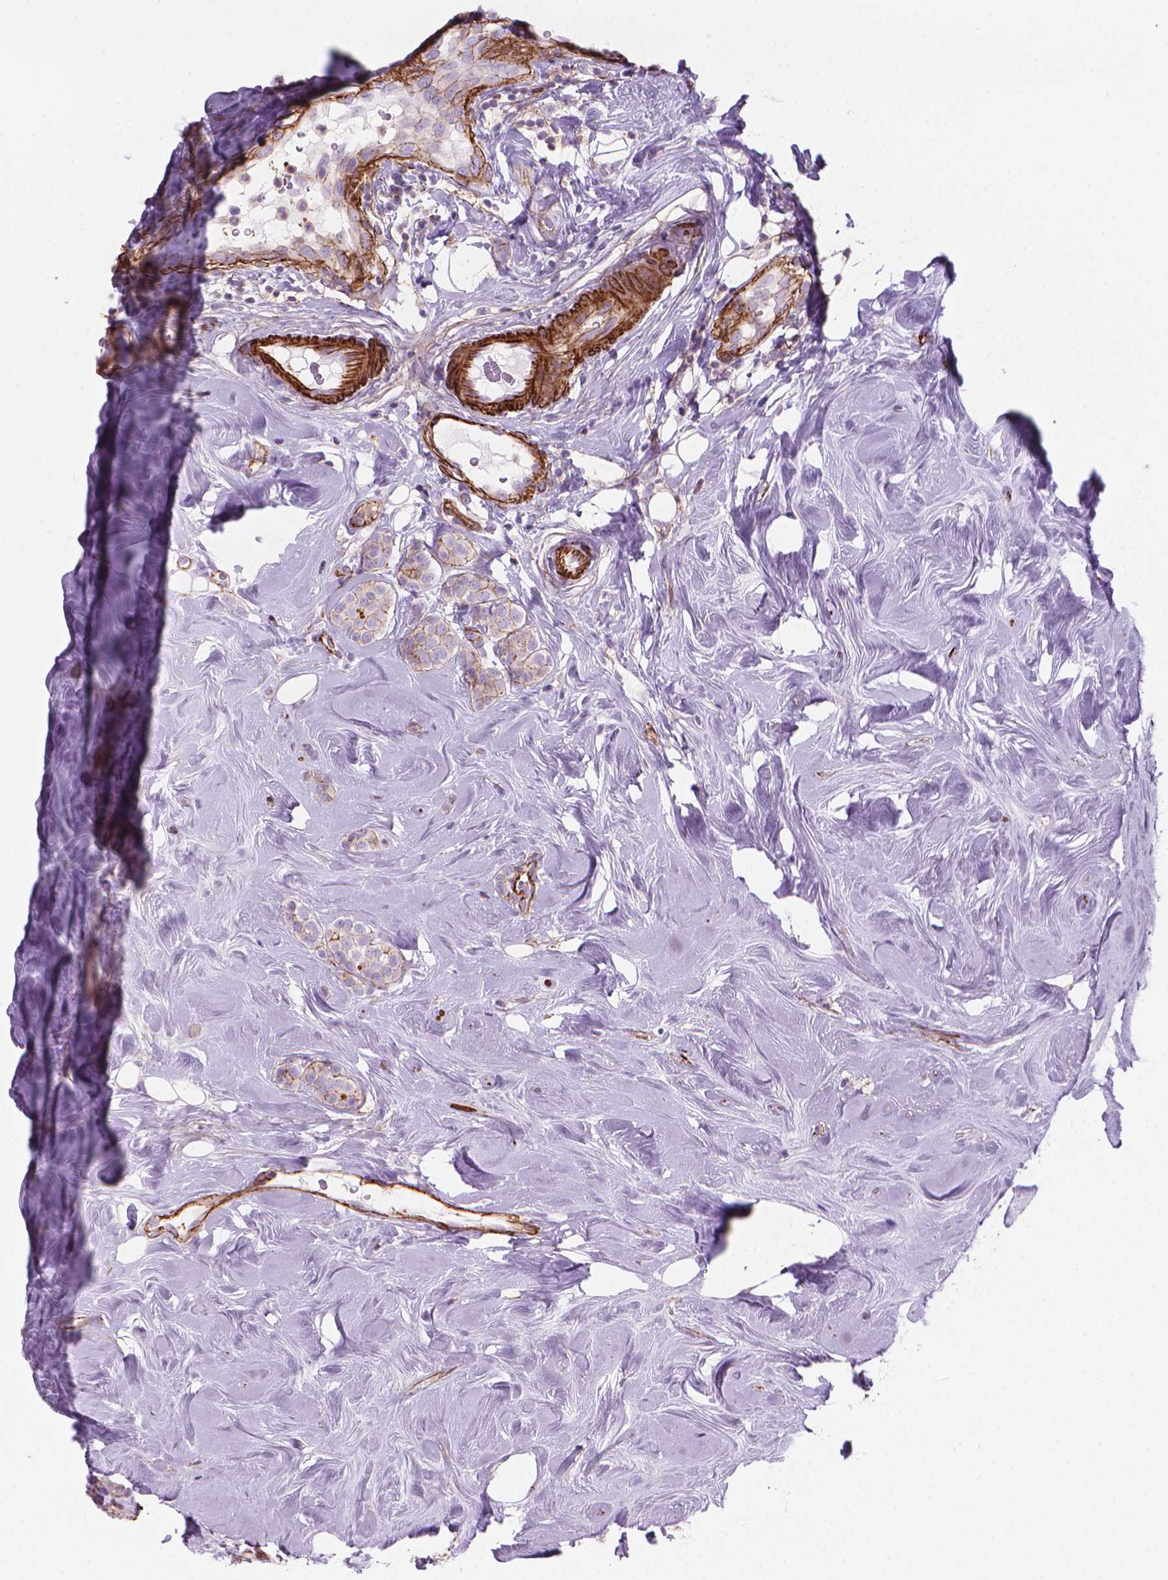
{"staining": {"intensity": "moderate", "quantity": "<25%", "location": "cytoplasmic/membranous"}, "tissue": "breast cancer", "cell_type": "Tumor cells", "image_type": "cancer", "snomed": [{"axis": "morphology", "description": "Lobular carcinoma"}, {"axis": "topography", "description": "Breast"}], "caption": "High-power microscopy captured an IHC histopathology image of breast lobular carcinoma, revealing moderate cytoplasmic/membranous expression in about <25% of tumor cells. (DAB (3,3'-diaminobenzidine) IHC with brightfield microscopy, high magnification).", "gene": "PATJ", "patient": {"sex": "female", "age": 49}}